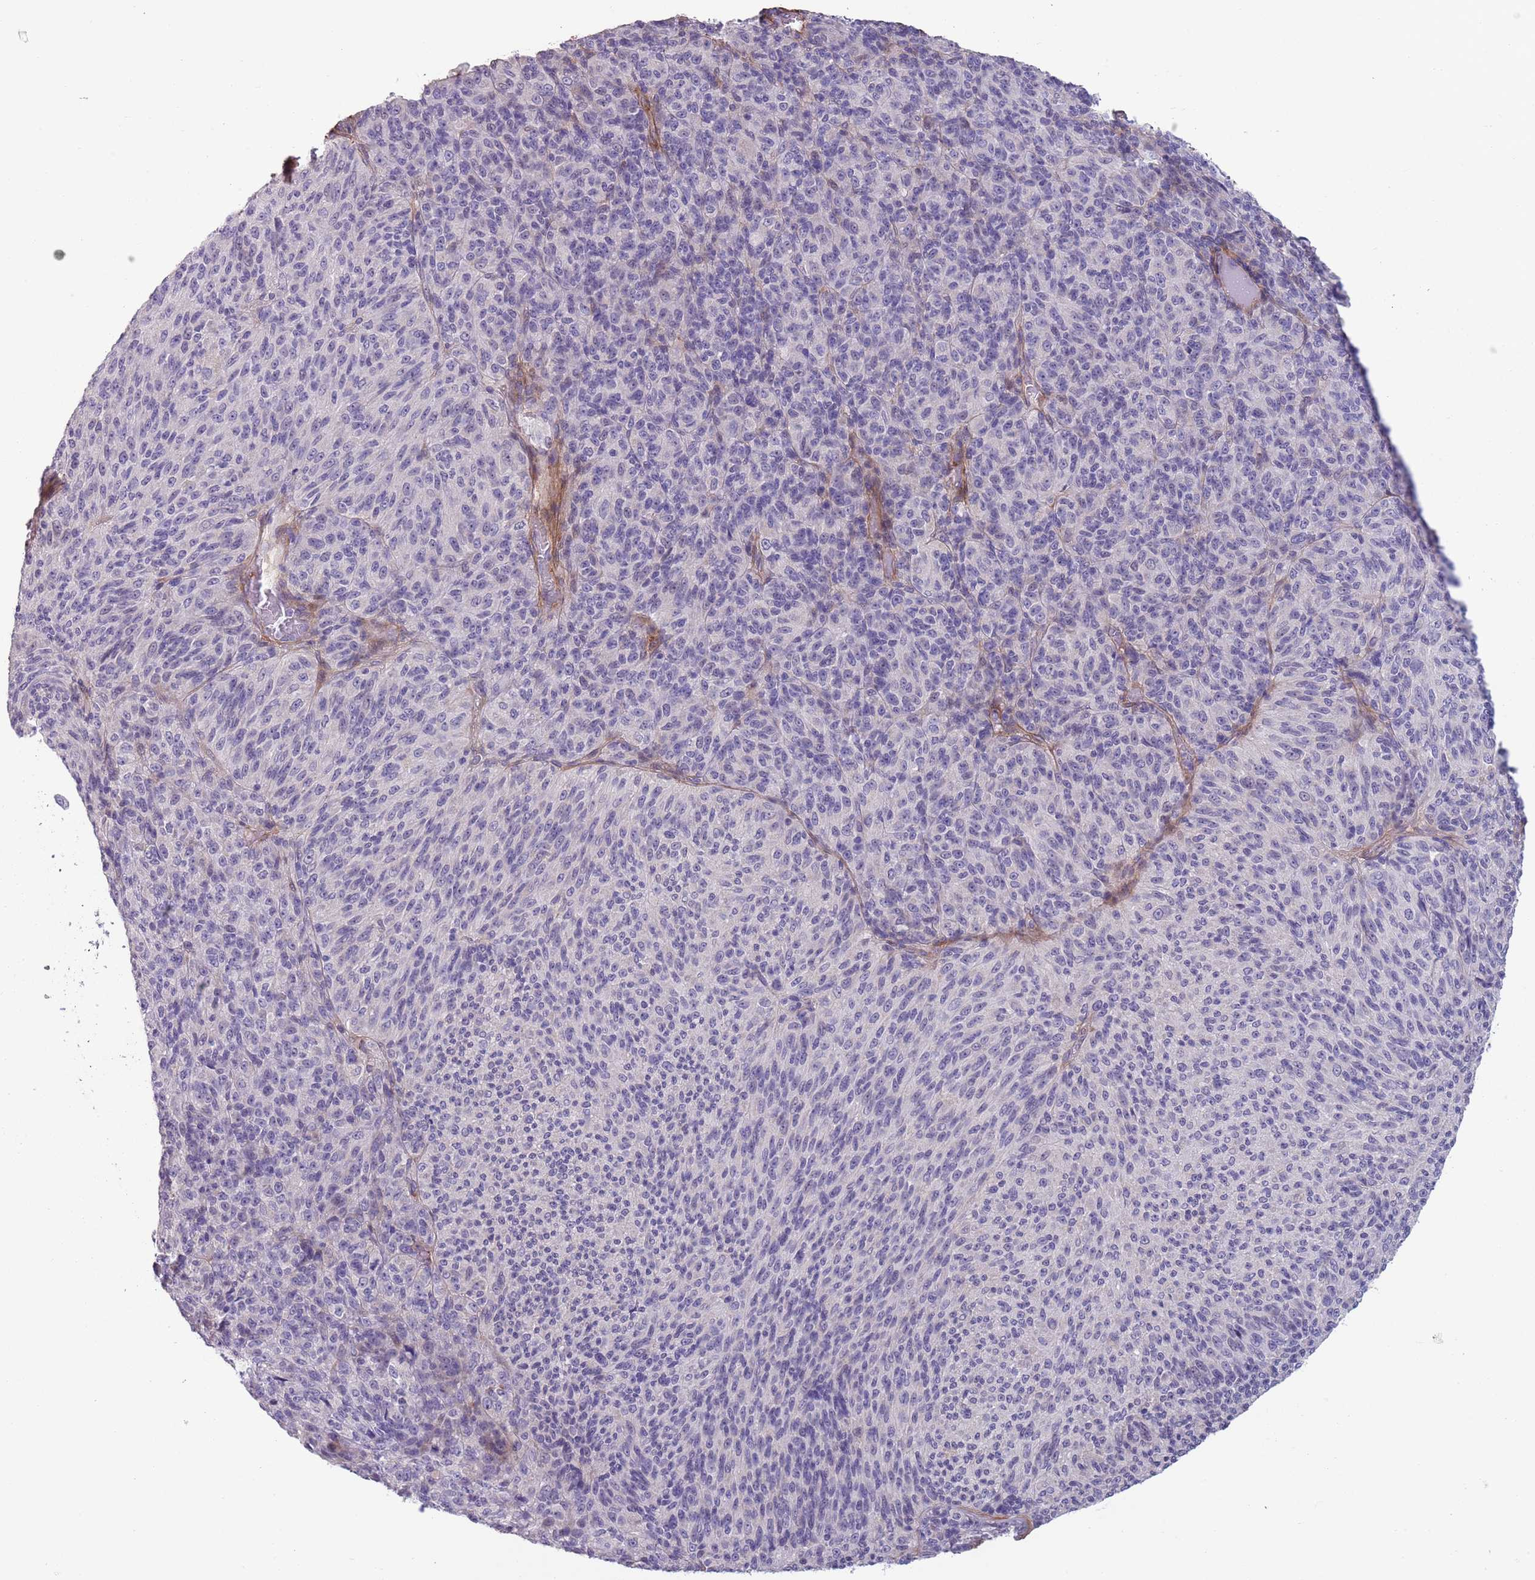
{"staining": {"intensity": "negative", "quantity": "none", "location": "none"}, "tissue": "melanoma", "cell_type": "Tumor cells", "image_type": "cancer", "snomed": [{"axis": "morphology", "description": "Malignant melanoma, Metastatic site"}, {"axis": "topography", "description": "Brain"}], "caption": "DAB (3,3'-diaminobenzidine) immunohistochemical staining of human malignant melanoma (metastatic site) exhibits no significant positivity in tumor cells.", "gene": "TINAGL1", "patient": {"sex": "female", "age": 56}}